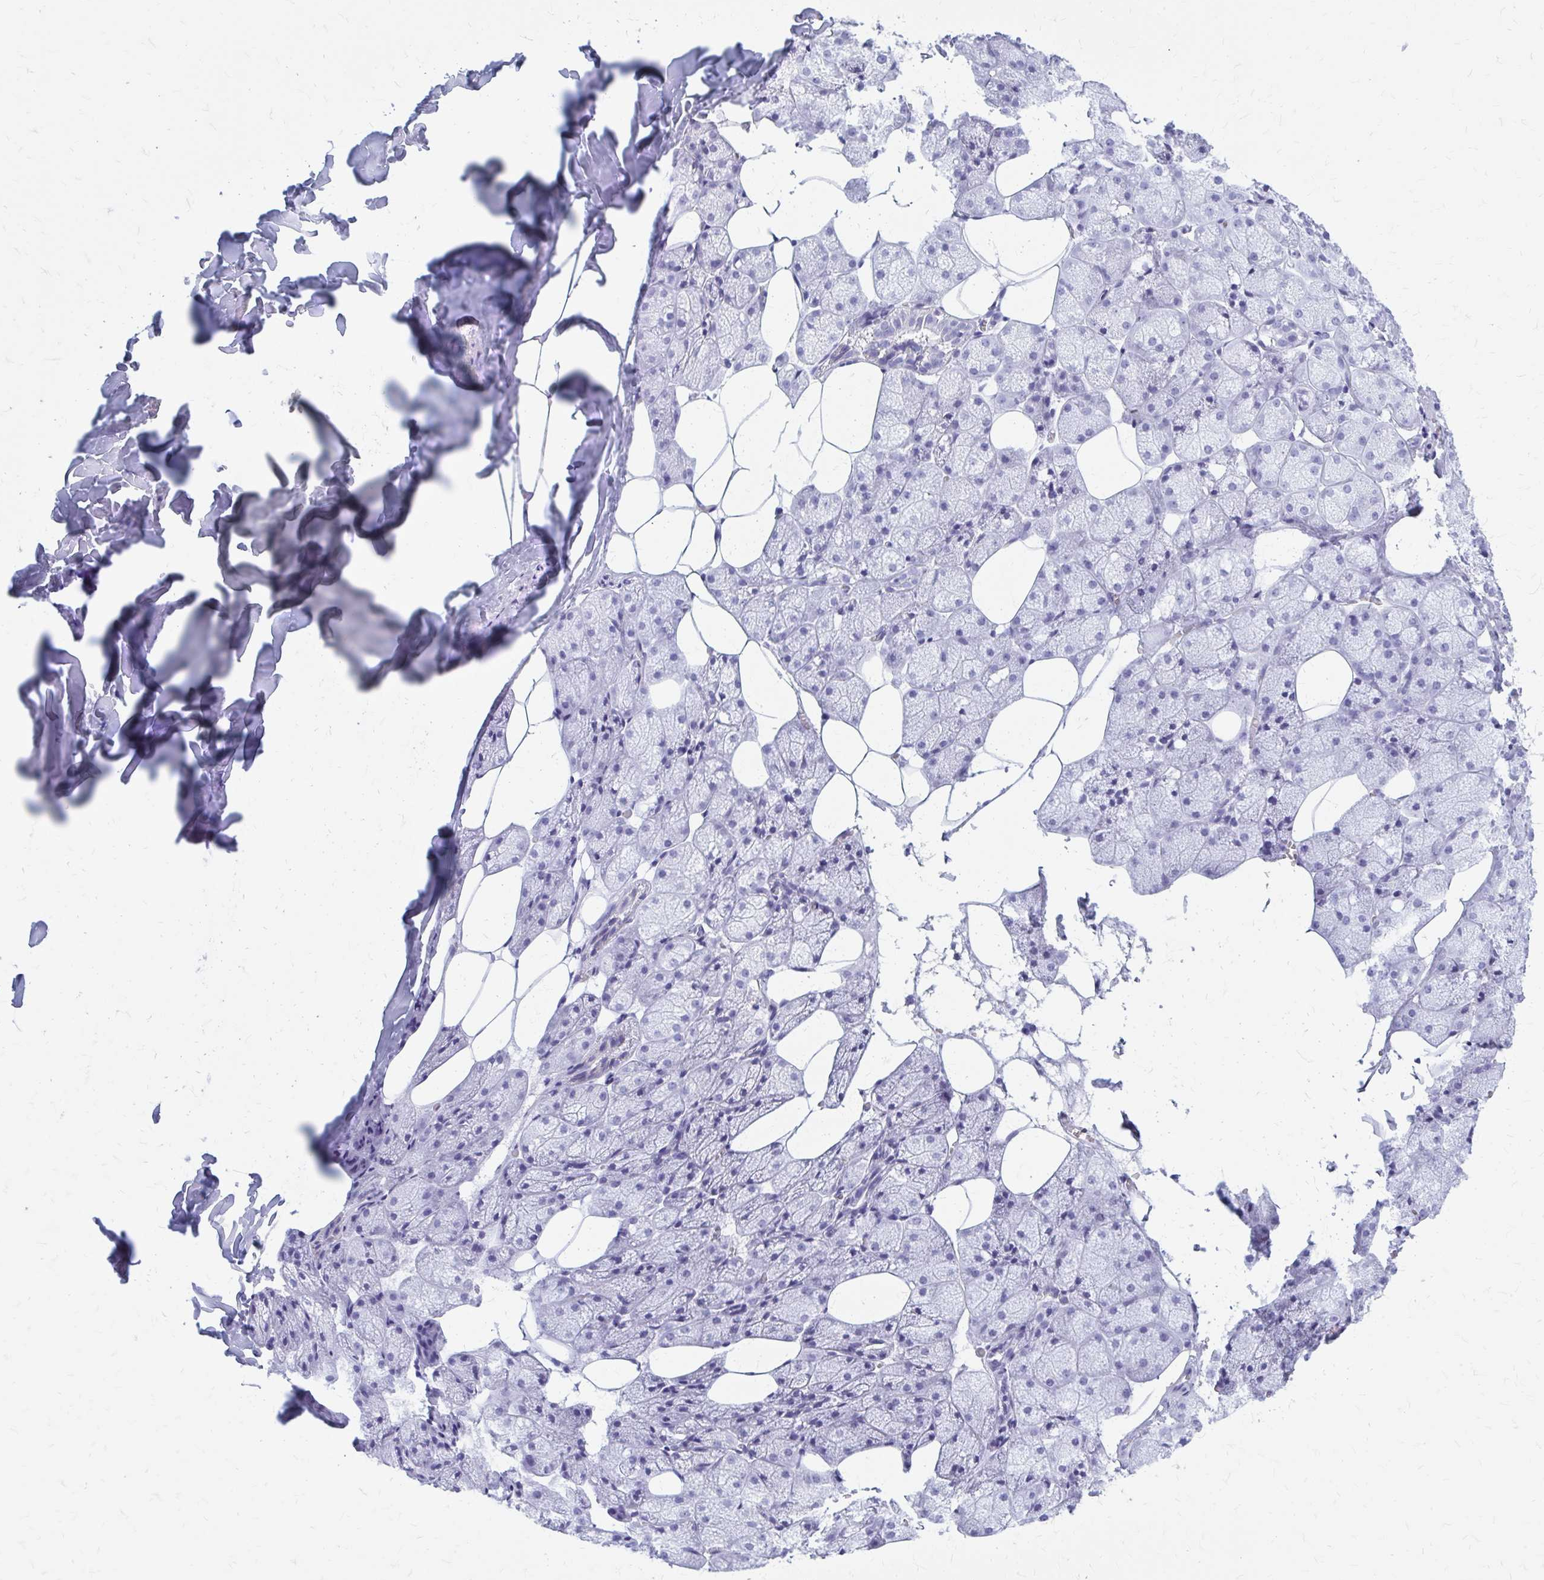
{"staining": {"intensity": "negative", "quantity": "none", "location": "none"}, "tissue": "salivary gland", "cell_type": "Glandular cells", "image_type": "normal", "snomed": [{"axis": "morphology", "description": "Normal tissue, NOS"}, {"axis": "topography", "description": "Salivary gland"}, {"axis": "topography", "description": "Peripheral nerve tissue"}], "caption": "Protein analysis of normal salivary gland shows no significant positivity in glandular cells.", "gene": "KLHDC7A", "patient": {"sex": "male", "age": 38}}